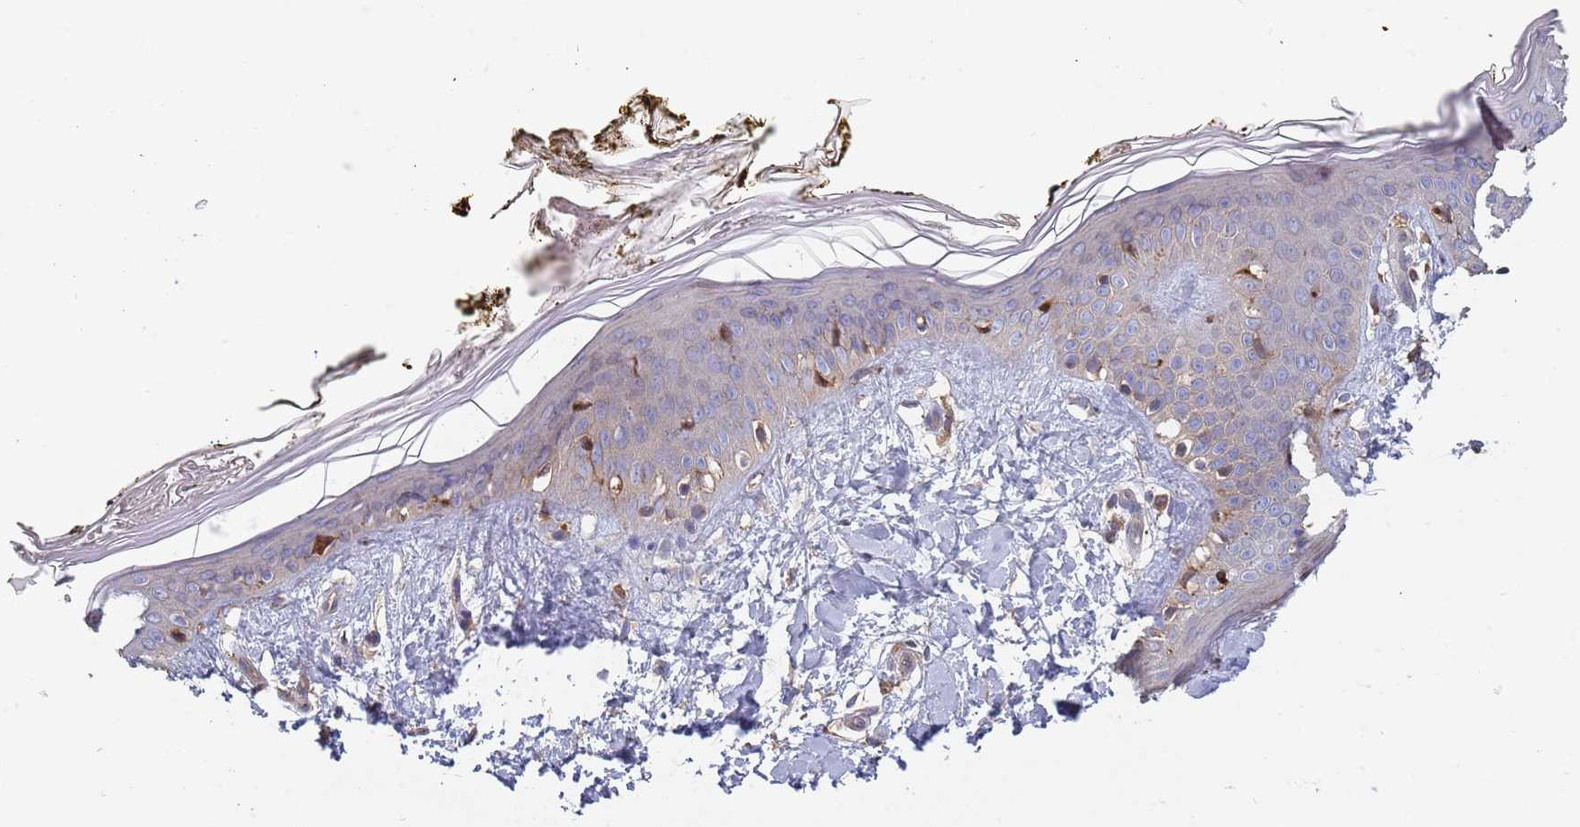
{"staining": {"intensity": "weak", "quantity": "<25%", "location": "cytoplasmic/membranous"}, "tissue": "skin", "cell_type": "Fibroblasts", "image_type": "normal", "snomed": [{"axis": "morphology", "description": "Normal tissue, NOS"}, {"axis": "topography", "description": "Skin"}], "caption": "This is an immunohistochemistry image of benign human skin. There is no positivity in fibroblasts.", "gene": "GDI1", "patient": {"sex": "female", "age": 34}}